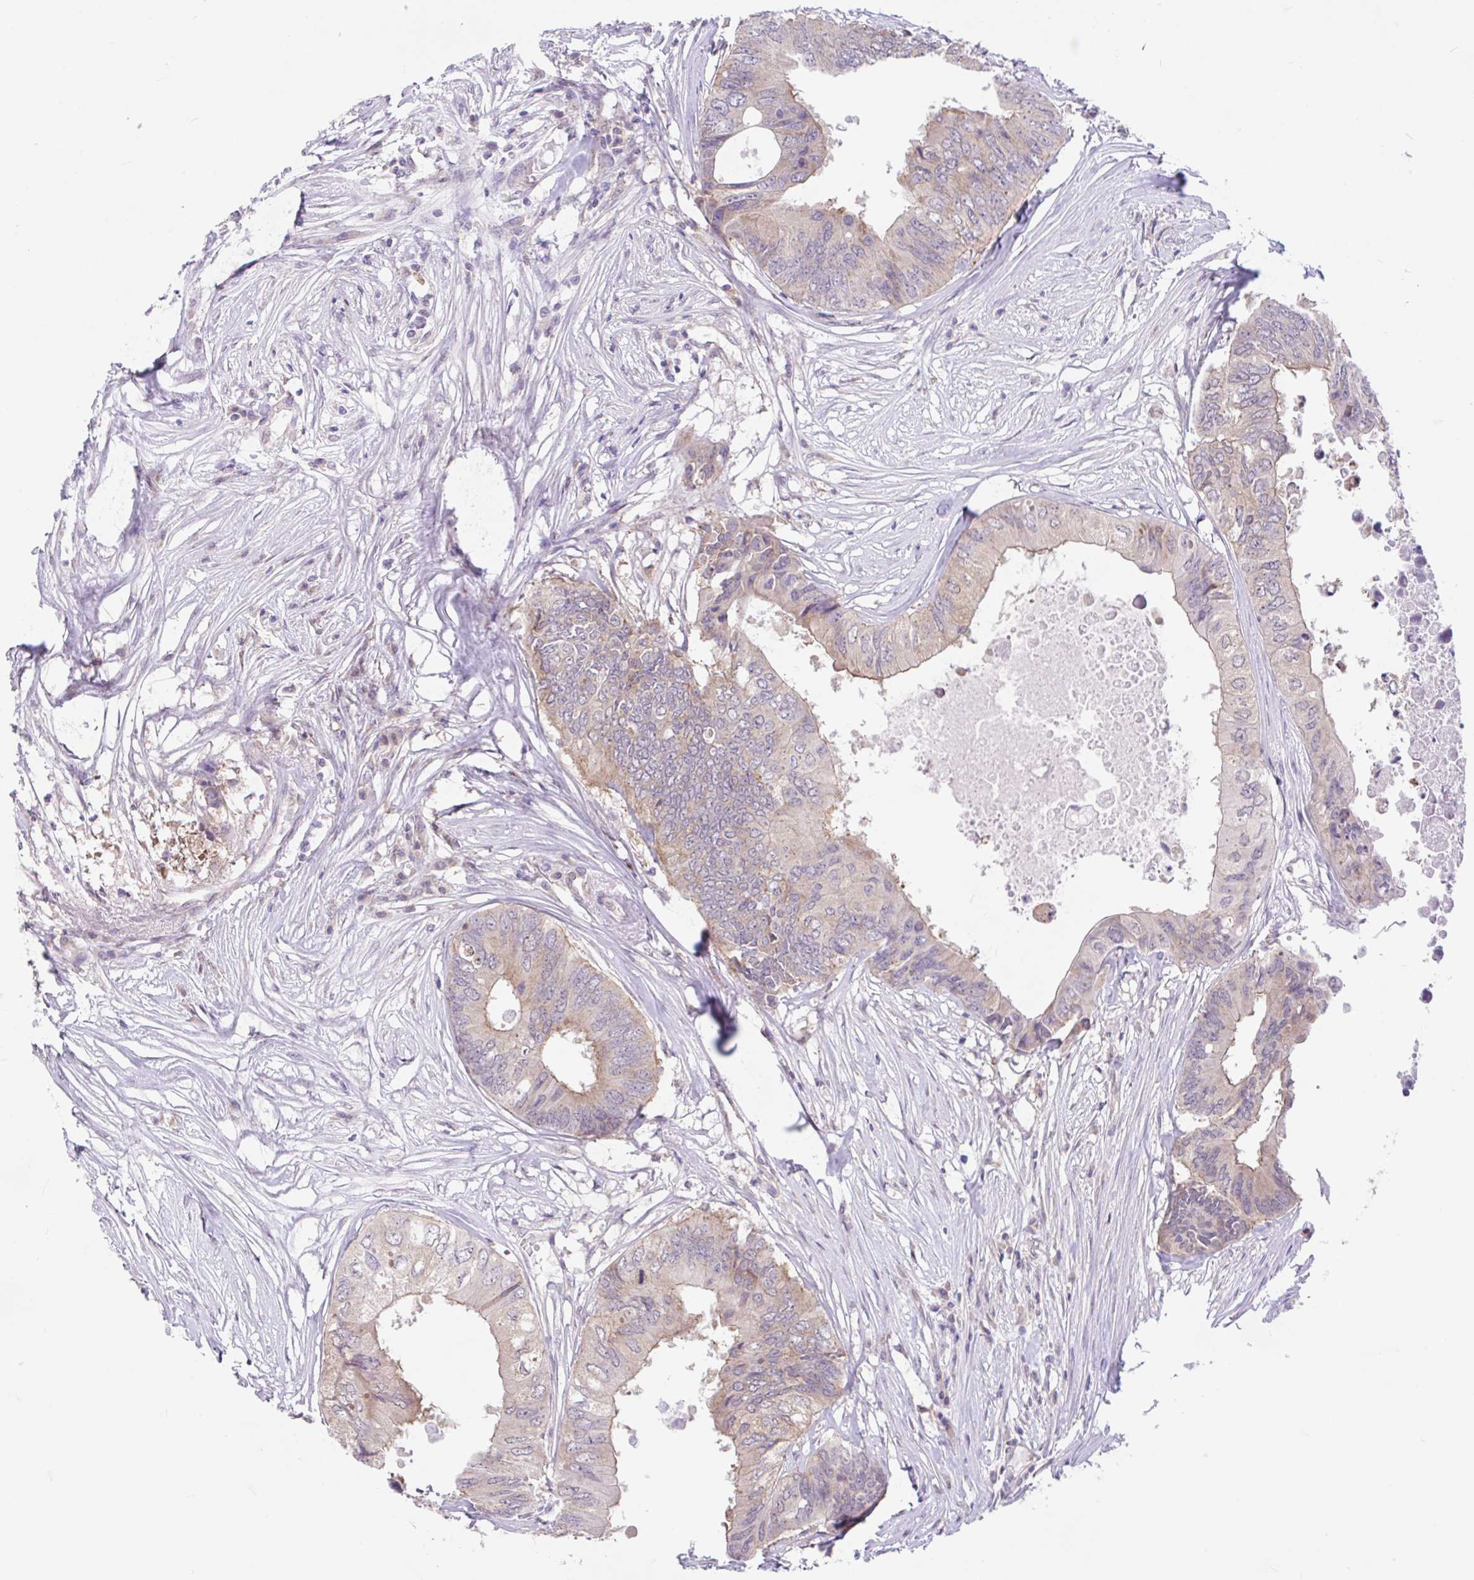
{"staining": {"intensity": "weak", "quantity": "25%-75%", "location": "cytoplasmic/membranous"}, "tissue": "colorectal cancer", "cell_type": "Tumor cells", "image_type": "cancer", "snomed": [{"axis": "morphology", "description": "Adenocarcinoma, NOS"}, {"axis": "topography", "description": "Colon"}], "caption": "Weak cytoplasmic/membranous staining is seen in about 25%-75% of tumor cells in colorectal cancer (adenocarcinoma).", "gene": "RALBP1", "patient": {"sex": "male", "age": 71}}